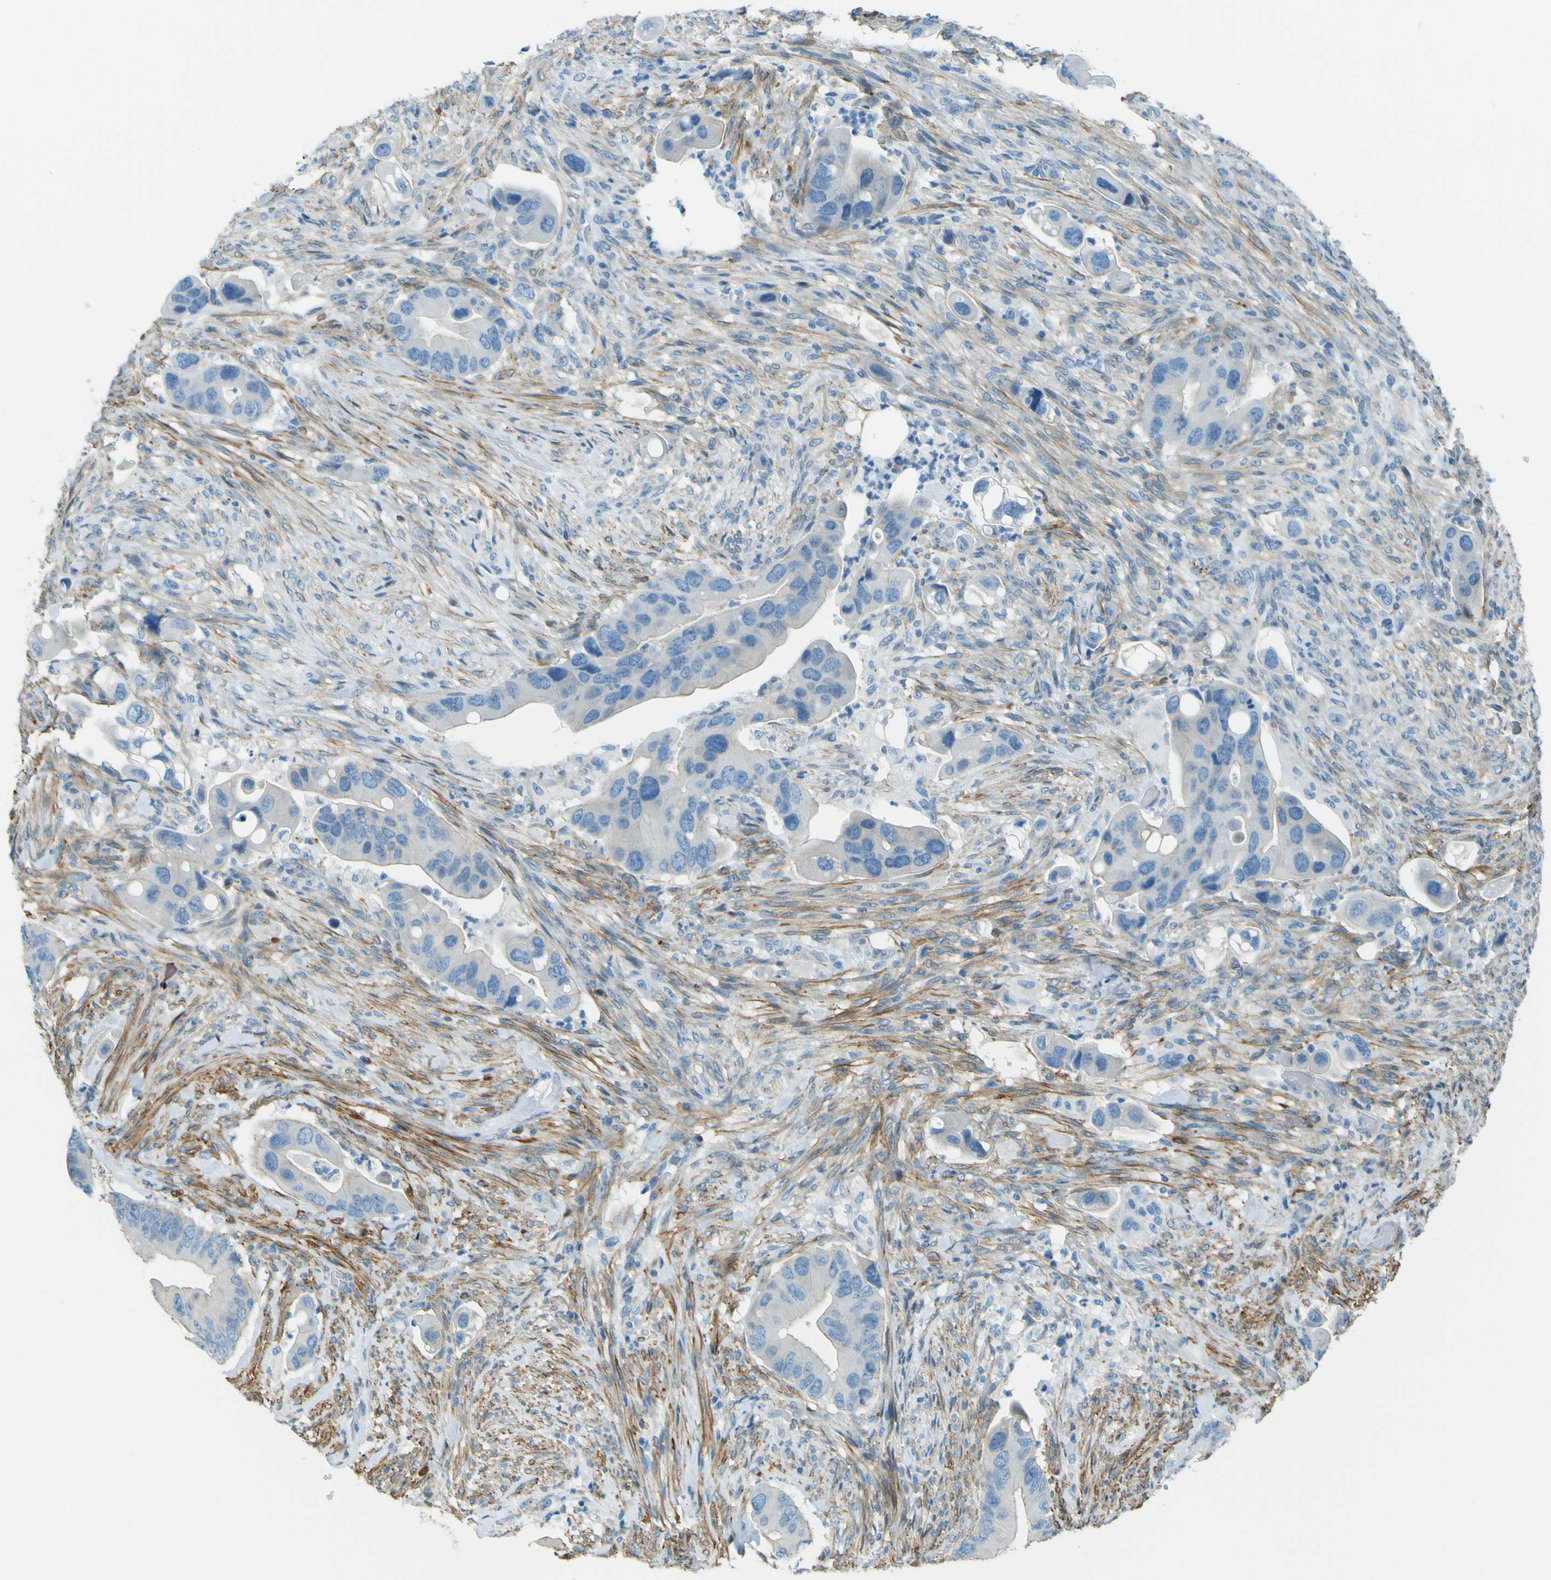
{"staining": {"intensity": "negative", "quantity": "none", "location": "none"}, "tissue": "colorectal cancer", "cell_type": "Tumor cells", "image_type": "cancer", "snomed": [{"axis": "morphology", "description": "Adenocarcinoma, NOS"}, {"axis": "topography", "description": "Rectum"}], "caption": "Colorectal adenocarcinoma stained for a protein using immunohistochemistry (IHC) shows no staining tumor cells.", "gene": "NEXN", "patient": {"sex": "female", "age": 57}}